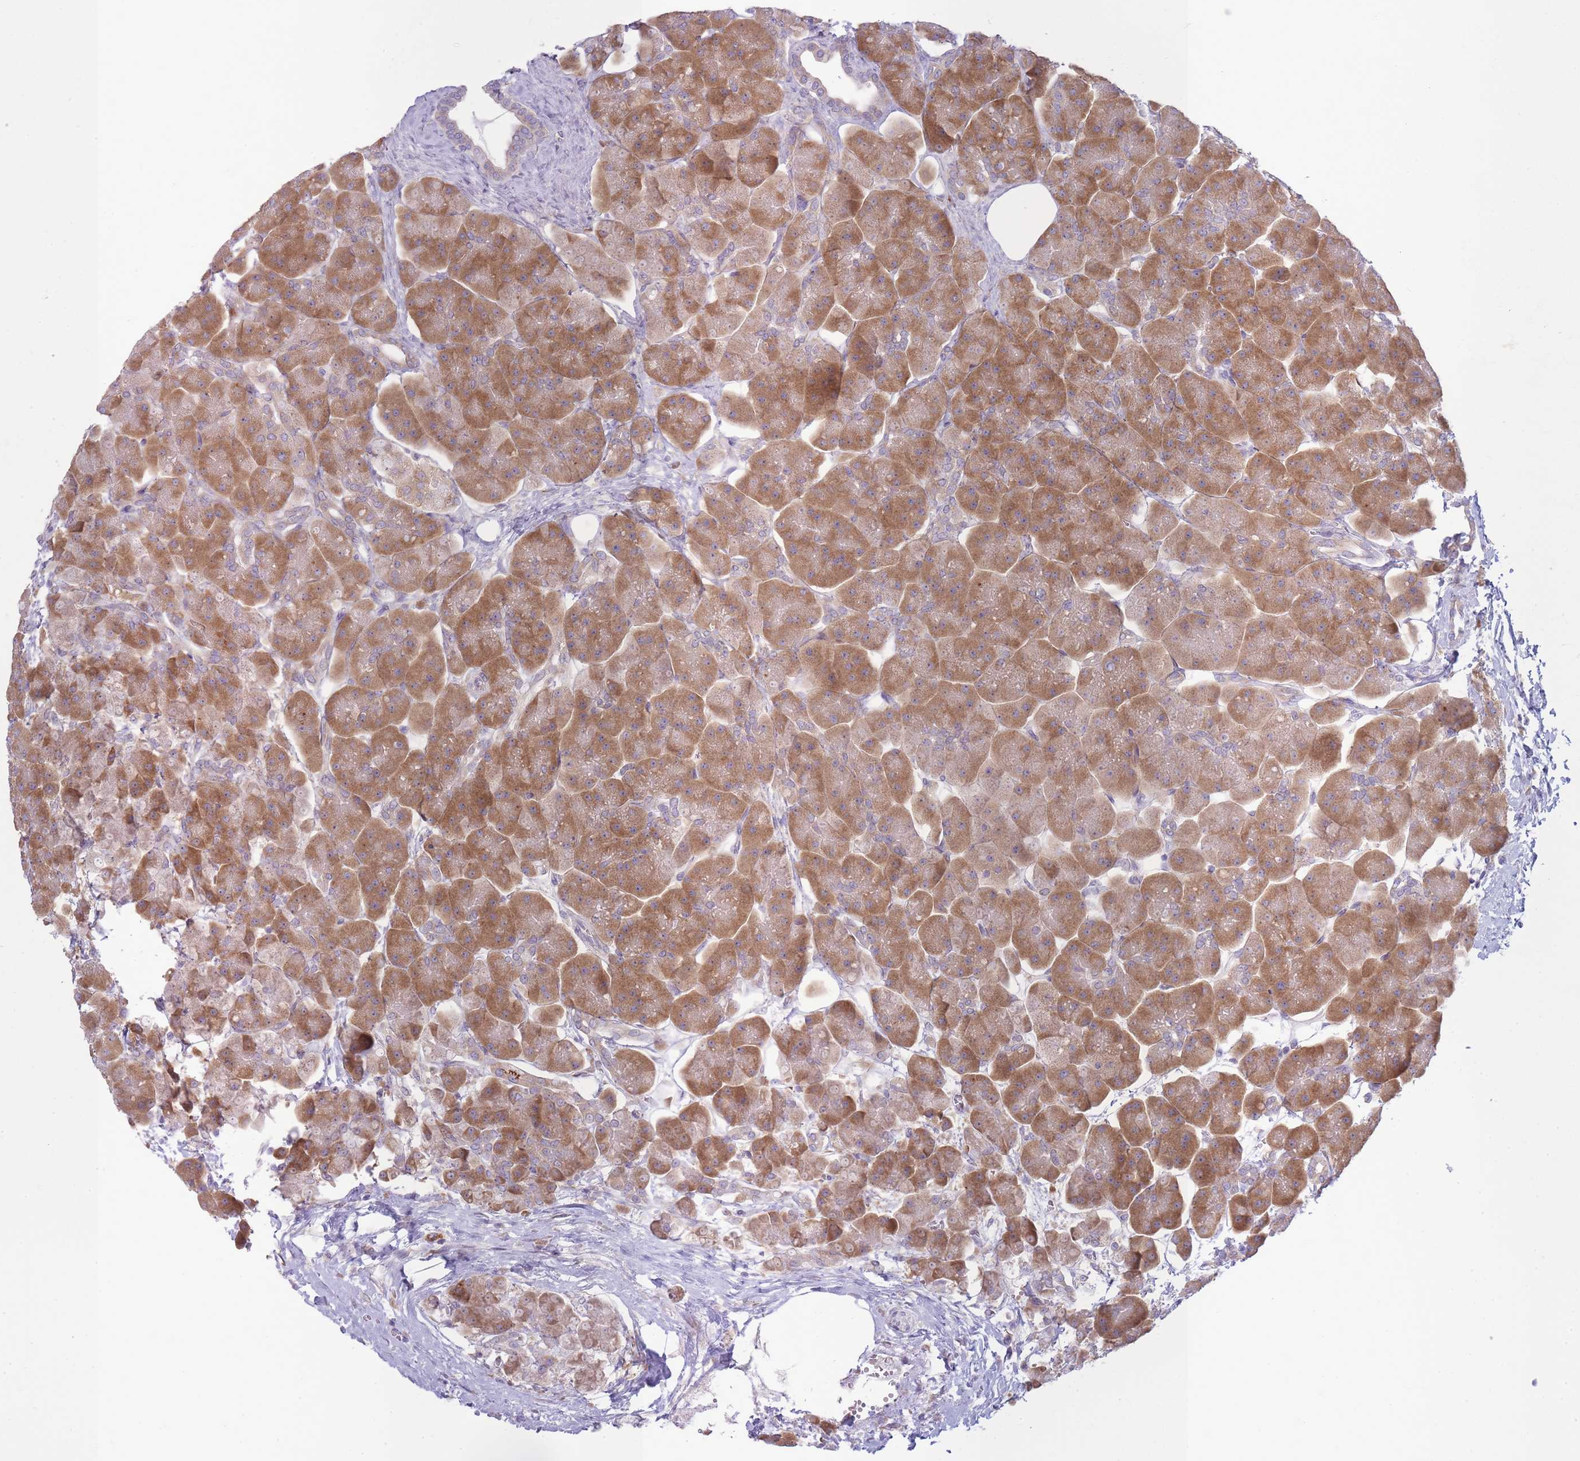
{"staining": {"intensity": "moderate", "quantity": ">75%", "location": "cytoplasmic/membranous"}, "tissue": "pancreas", "cell_type": "Exocrine glandular cells", "image_type": "normal", "snomed": [{"axis": "morphology", "description": "Normal tissue, NOS"}, {"axis": "topography", "description": "Pancreas"}], "caption": "Protein expression analysis of unremarkable pancreas demonstrates moderate cytoplasmic/membranous expression in about >75% of exocrine glandular cells. Immunohistochemistry (ihc) stains the protein of interest in brown and the nuclei are stained blue.", "gene": "OR5L1", "patient": {"sex": "male", "age": 66}}